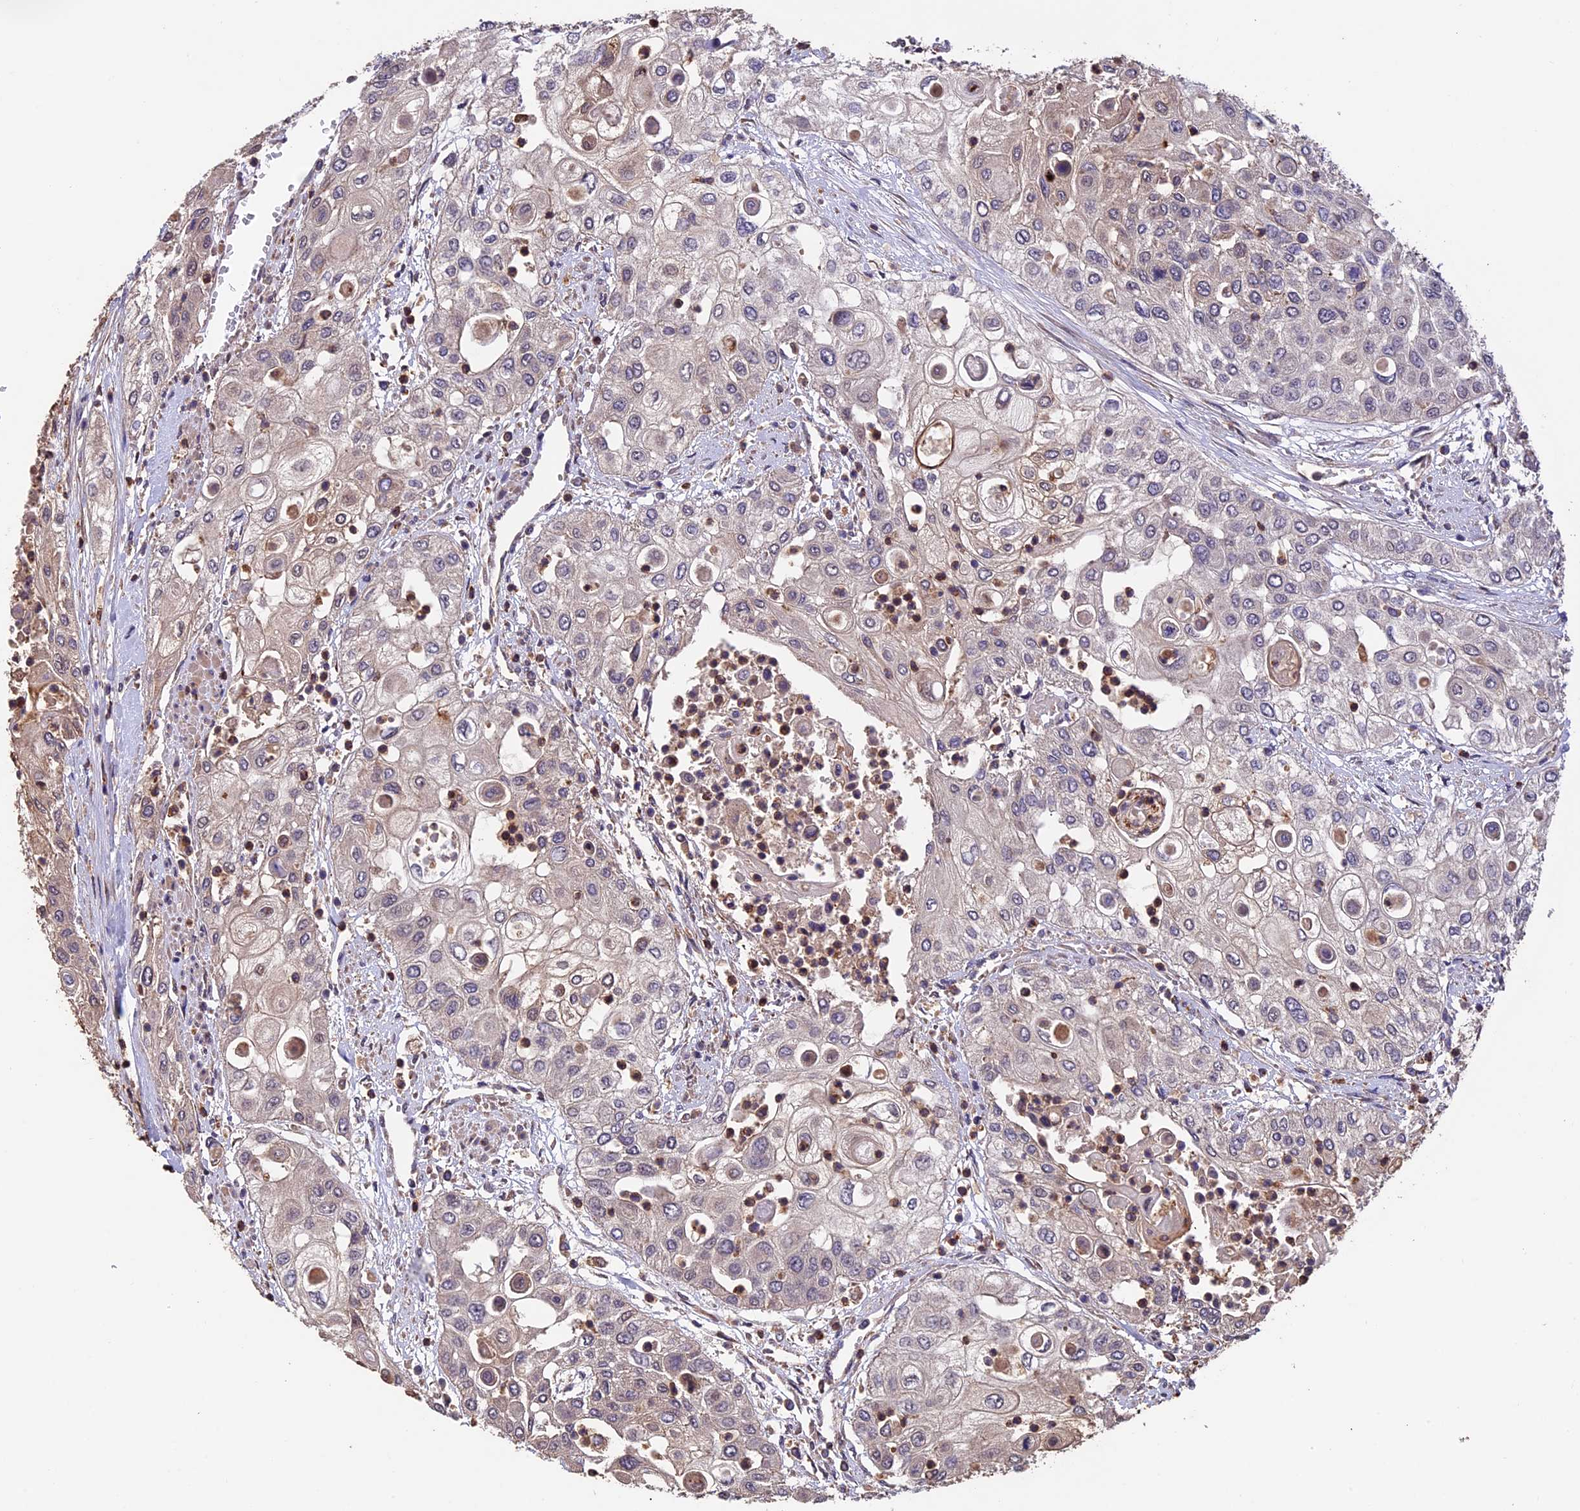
{"staining": {"intensity": "weak", "quantity": "<25%", "location": "cytoplasmic/membranous"}, "tissue": "urothelial cancer", "cell_type": "Tumor cells", "image_type": "cancer", "snomed": [{"axis": "morphology", "description": "Urothelial carcinoma, High grade"}, {"axis": "topography", "description": "Urinary bladder"}], "caption": "Urothelial cancer stained for a protein using immunohistochemistry shows no expression tumor cells.", "gene": "PKD2L2", "patient": {"sex": "female", "age": 79}}